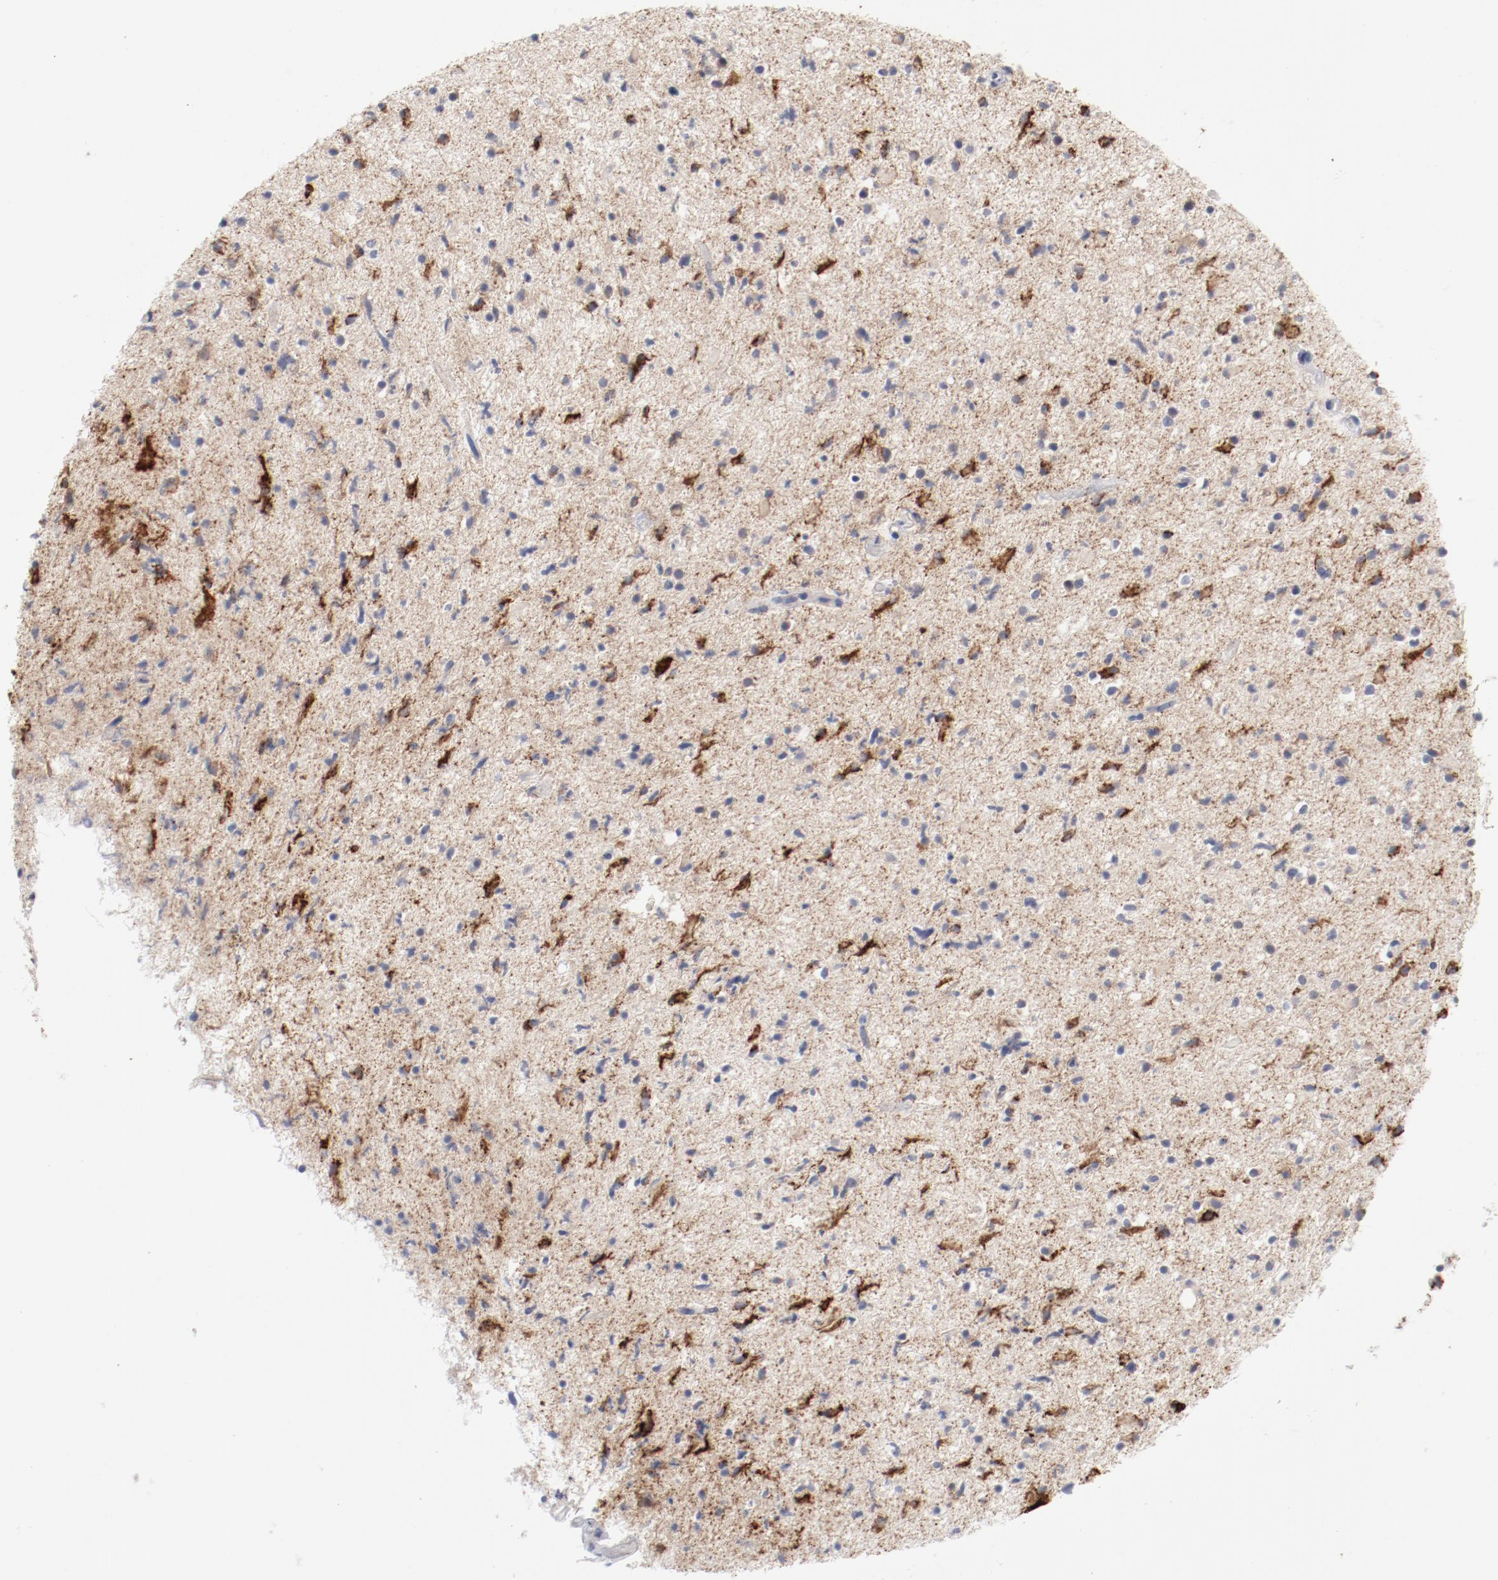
{"staining": {"intensity": "negative", "quantity": "none", "location": "none"}, "tissue": "glioma", "cell_type": "Tumor cells", "image_type": "cancer", "snomed": [{"axis": "morphology", "description": "Glioma, malignant, High grade"}, {"axis": "topography", "description": "Brain"}], "caption": "IHC of high-grade glioma (malignant) demonstrates no positivity in tumor cells.", "gene": "SH3BGR", "patient": {"sex": "male", "age": 33}}